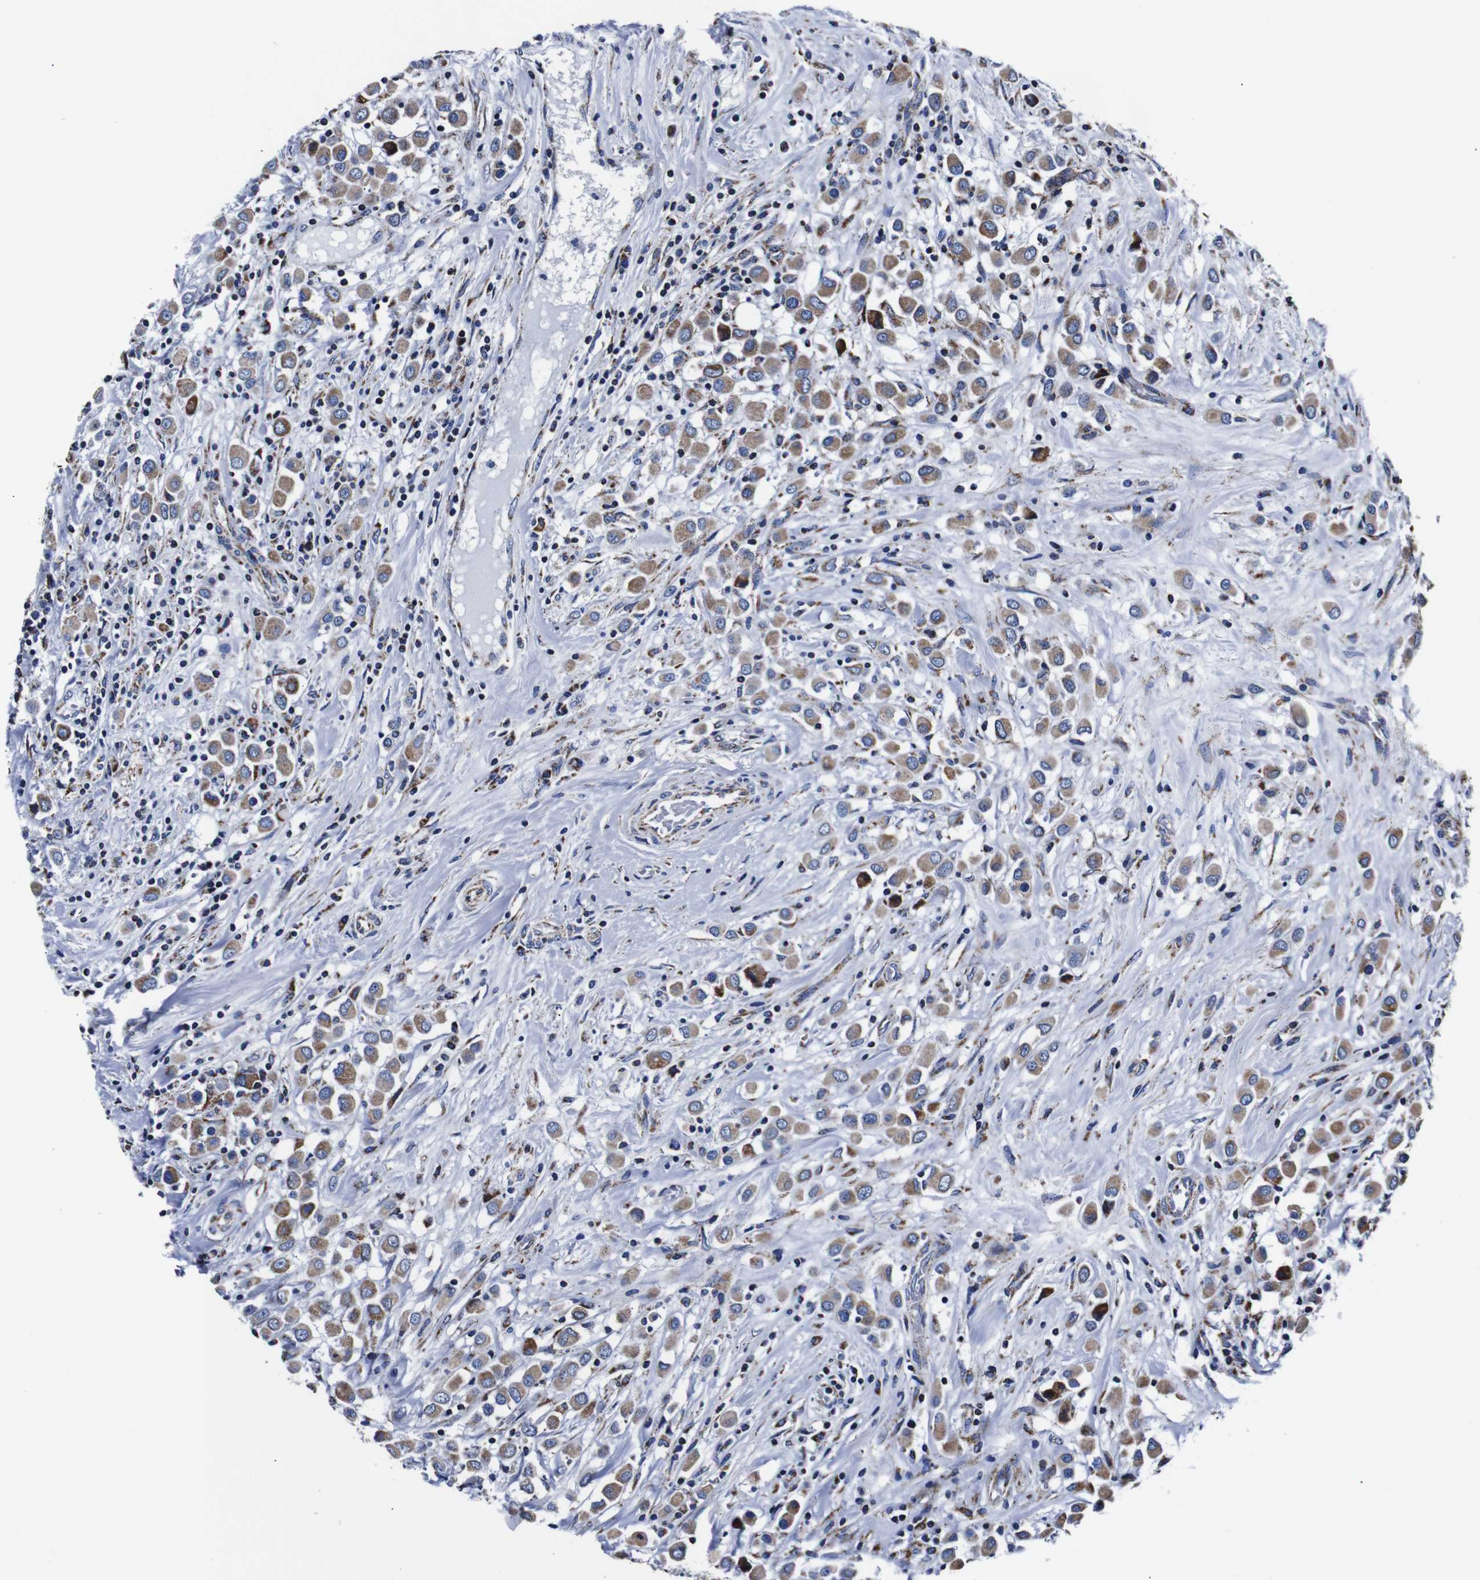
{"staining": {"intensity": "moderate", "quantity": ">75%", "location": "cytoplasmic/membranous"}, "tissue": "breast cancer", "cell_type": "Tumor cells", "image_type": "cancer", "snomed": [{"axis": "morphology", "description": "Duct carcinoma"}, {"axis": "topography", "description": "Breast"}], "caption": "The immunohistochemical stain labels moderate cytoplasmic/membranous positivity in tumor cells of breast cancer (intraductal carcinoma) tissue.", "gene": "FKBP9", "patient": {"sex": "female", "age": 61}}